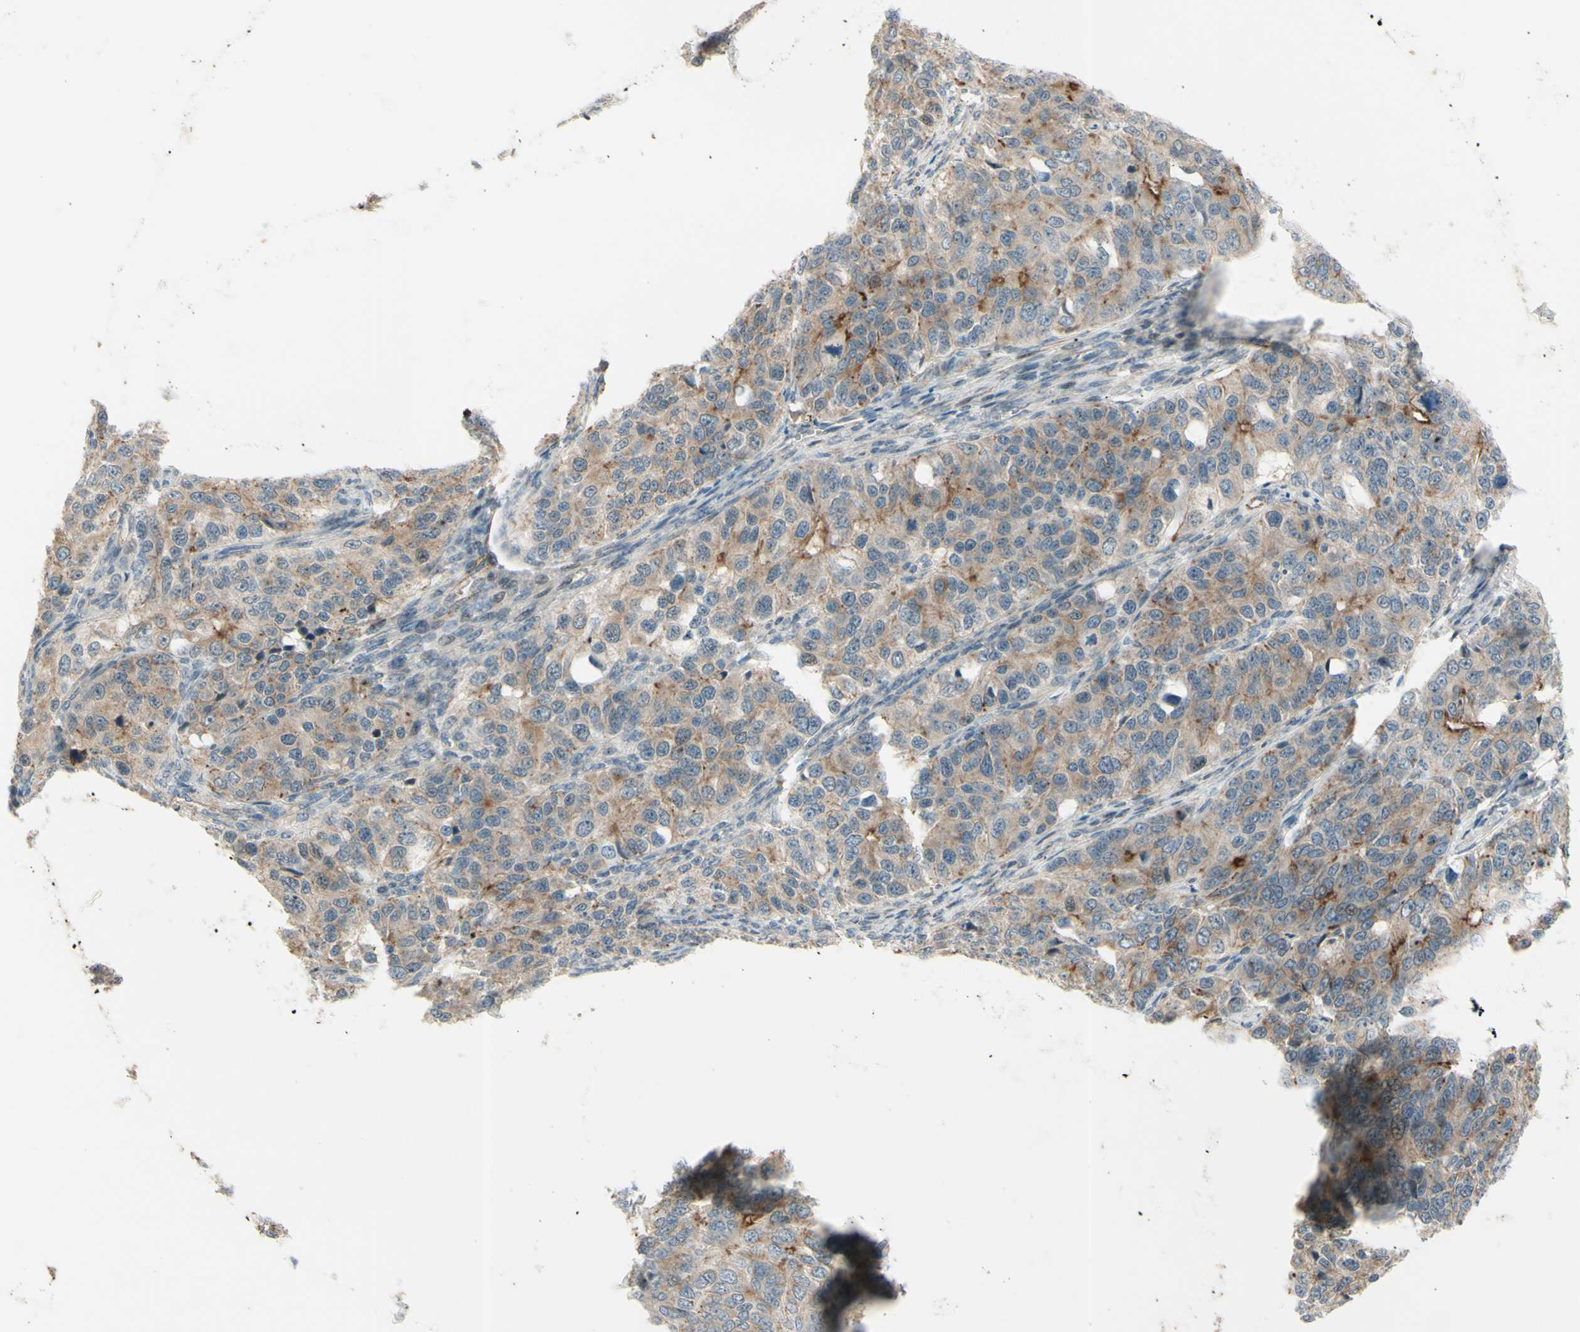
{"staining": {"intensity": "moderate", "quantity": ">75%", "location": "cytoplasmic/membranous"}, "tissue": "ovarian cancer", "cell_type": "Tumor cells", "image_type": "cancer", "snomed": [{"axis": "morphology", "description": "Carcinoma, endometroid"}, {"axis": "topography", "description": "Ovary"}], "caption": "Immunohistochemistry of ovarian endometroid carcinoma shows medium levels of moderate cytoplasmic/membranous expression in about >75% of tumor cells. (Brightfield microscopy of DAB IHC at high magnification).", "gene": "LMTK2", "patient": {"sex": "female", "age": 51}}